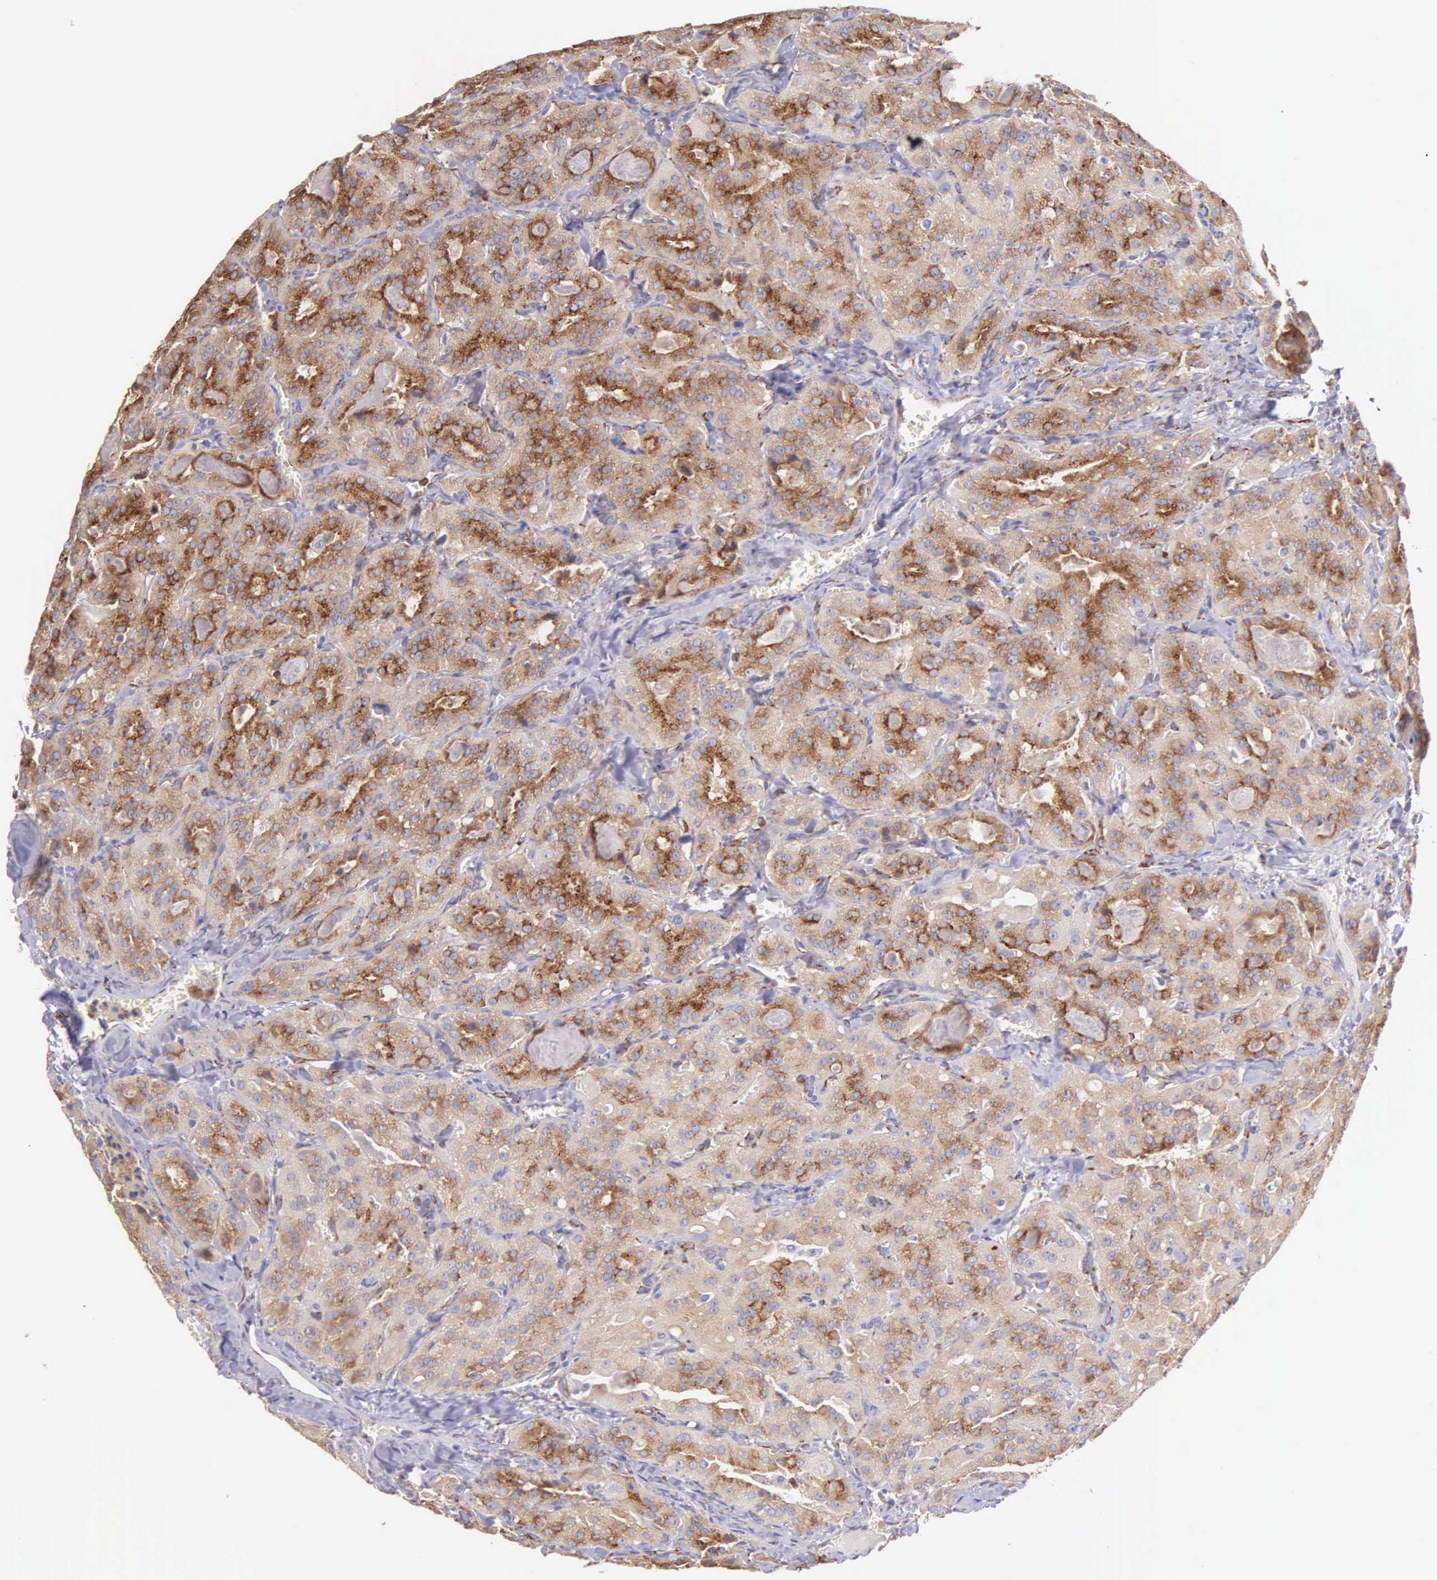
{"staining": {"intensity": "moderate", "quantity": ">75%", "location": "cytoplasmic/membranous"}, "tissue": "thyroid cancer", "cell_type": "Tumor cells", "image_type": "cancer", "snomed": [{"axis": "morphology", "description": "Carcinoma, NOS"}, {"axis": "topography", "description": "Thyroid gland"}], "caption": "Protein staining reveals moderate cytoplasmic/membranous positivity in about >75% of tumor cells in thyroid cancer (carcinoma).", "gene": "CKAP4", "patient": {"sex": "male", "age": 76}}